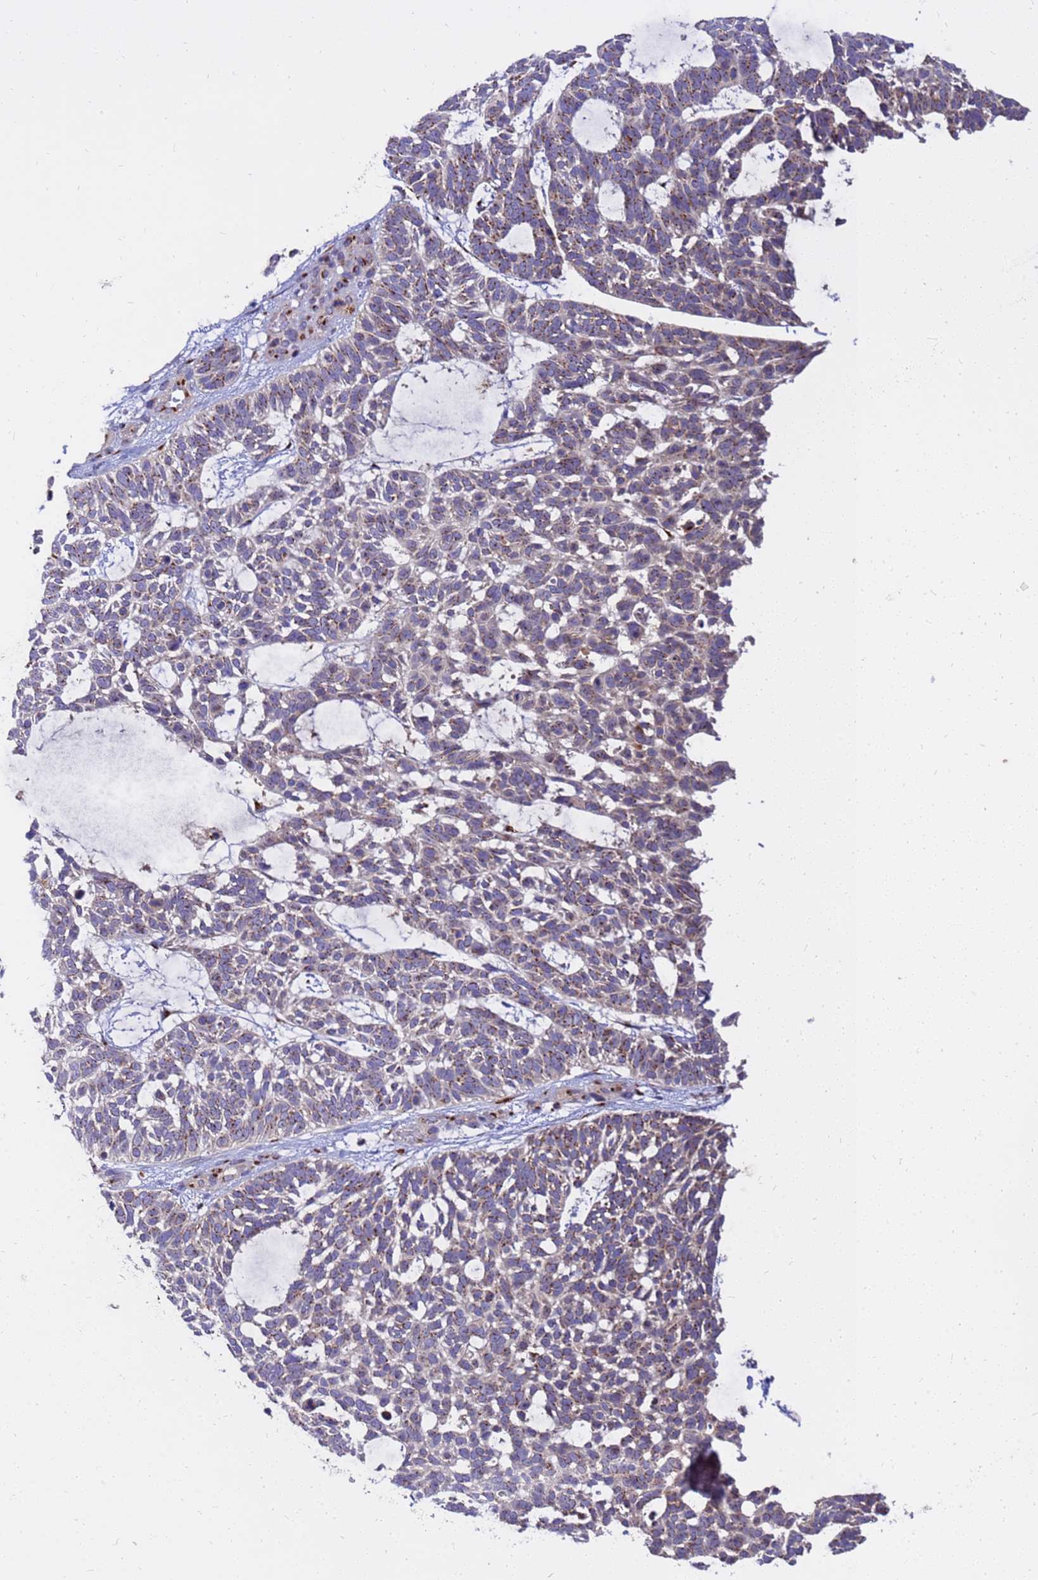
{"staining": {"intensity": "moderate", "quantity": "25%-75%", "location": "cytoplasmic/membranous"}, "tissue": "skin cancer", "cell_type": "Tumor cells", "image_type": "cancer", "snomed": [{"axis": "morphology", "description": "Basal cell carcinoma"}, {"axis": "topography", "description": "Skin"}], "caption": "This image displays immunohistochemistry (IHC) staining of human basal cell carcinoma (skin), with medium moderate cytoplasmic/membranous positivity in about 25%-75% of tumor cells.", "gene": "HPS3", "patient": {"sex": "male", "age": 88}}